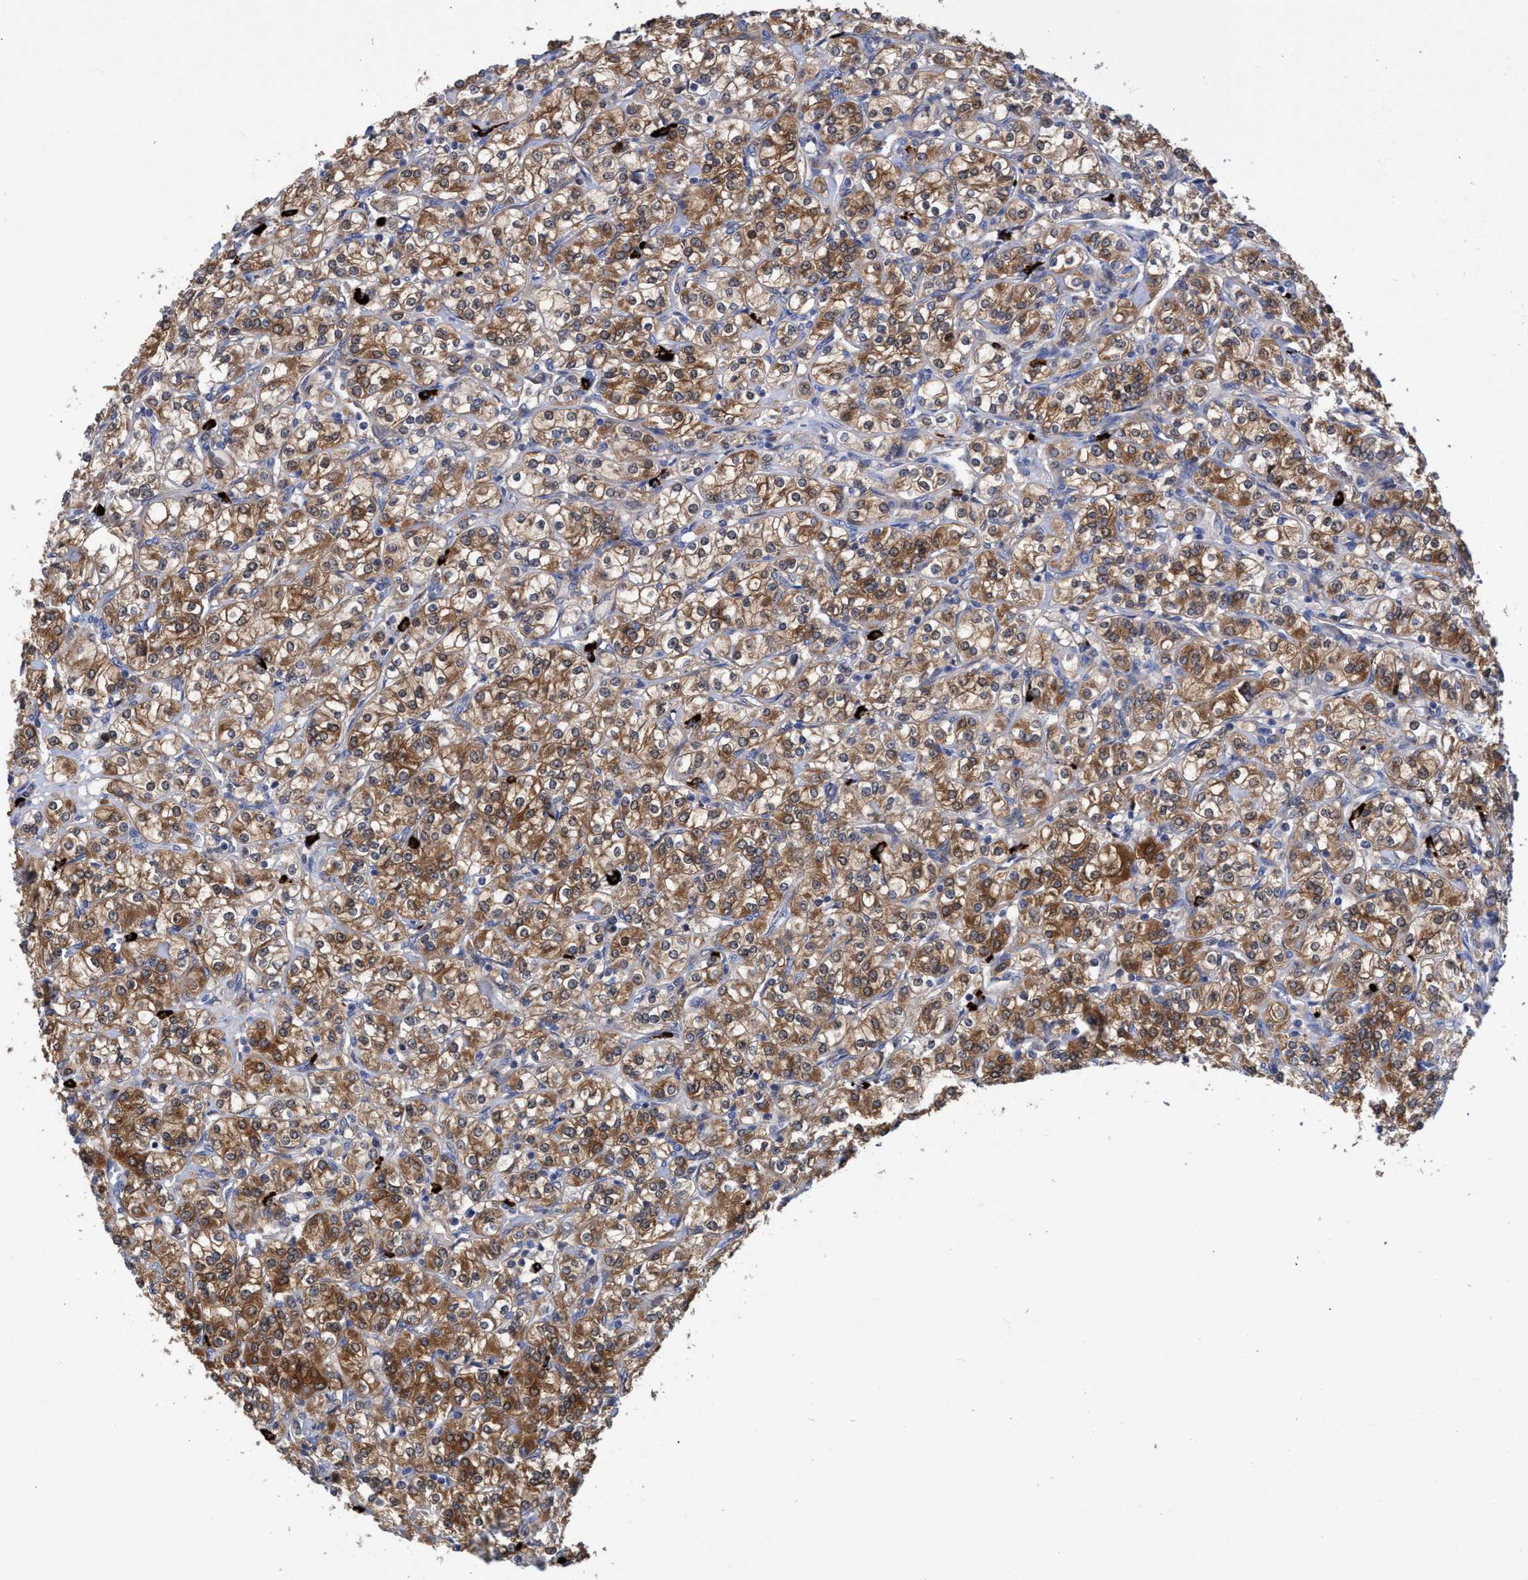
{"staining": {"intensity": "strong", "quantity": ">75%", "location": "cytoplasmic/membranous"}, "tissue": "renal cancer", "cell_type": "Tumor cells", "image_type": "cancer", "snomed": [{"axis": "morphology", "description": "Adenocarcinoma, NOS"}, {"axis": "topography", "description": "Kidney"}], "caption": "Immunohistochemical staining of renal adenocarcinoma reveals high levels of strong cytoplasmic/membranous protein positivity in about >75% of tumor cells.", "gene": "PNPO", "patient": {"sex": "male", "age": 77}}